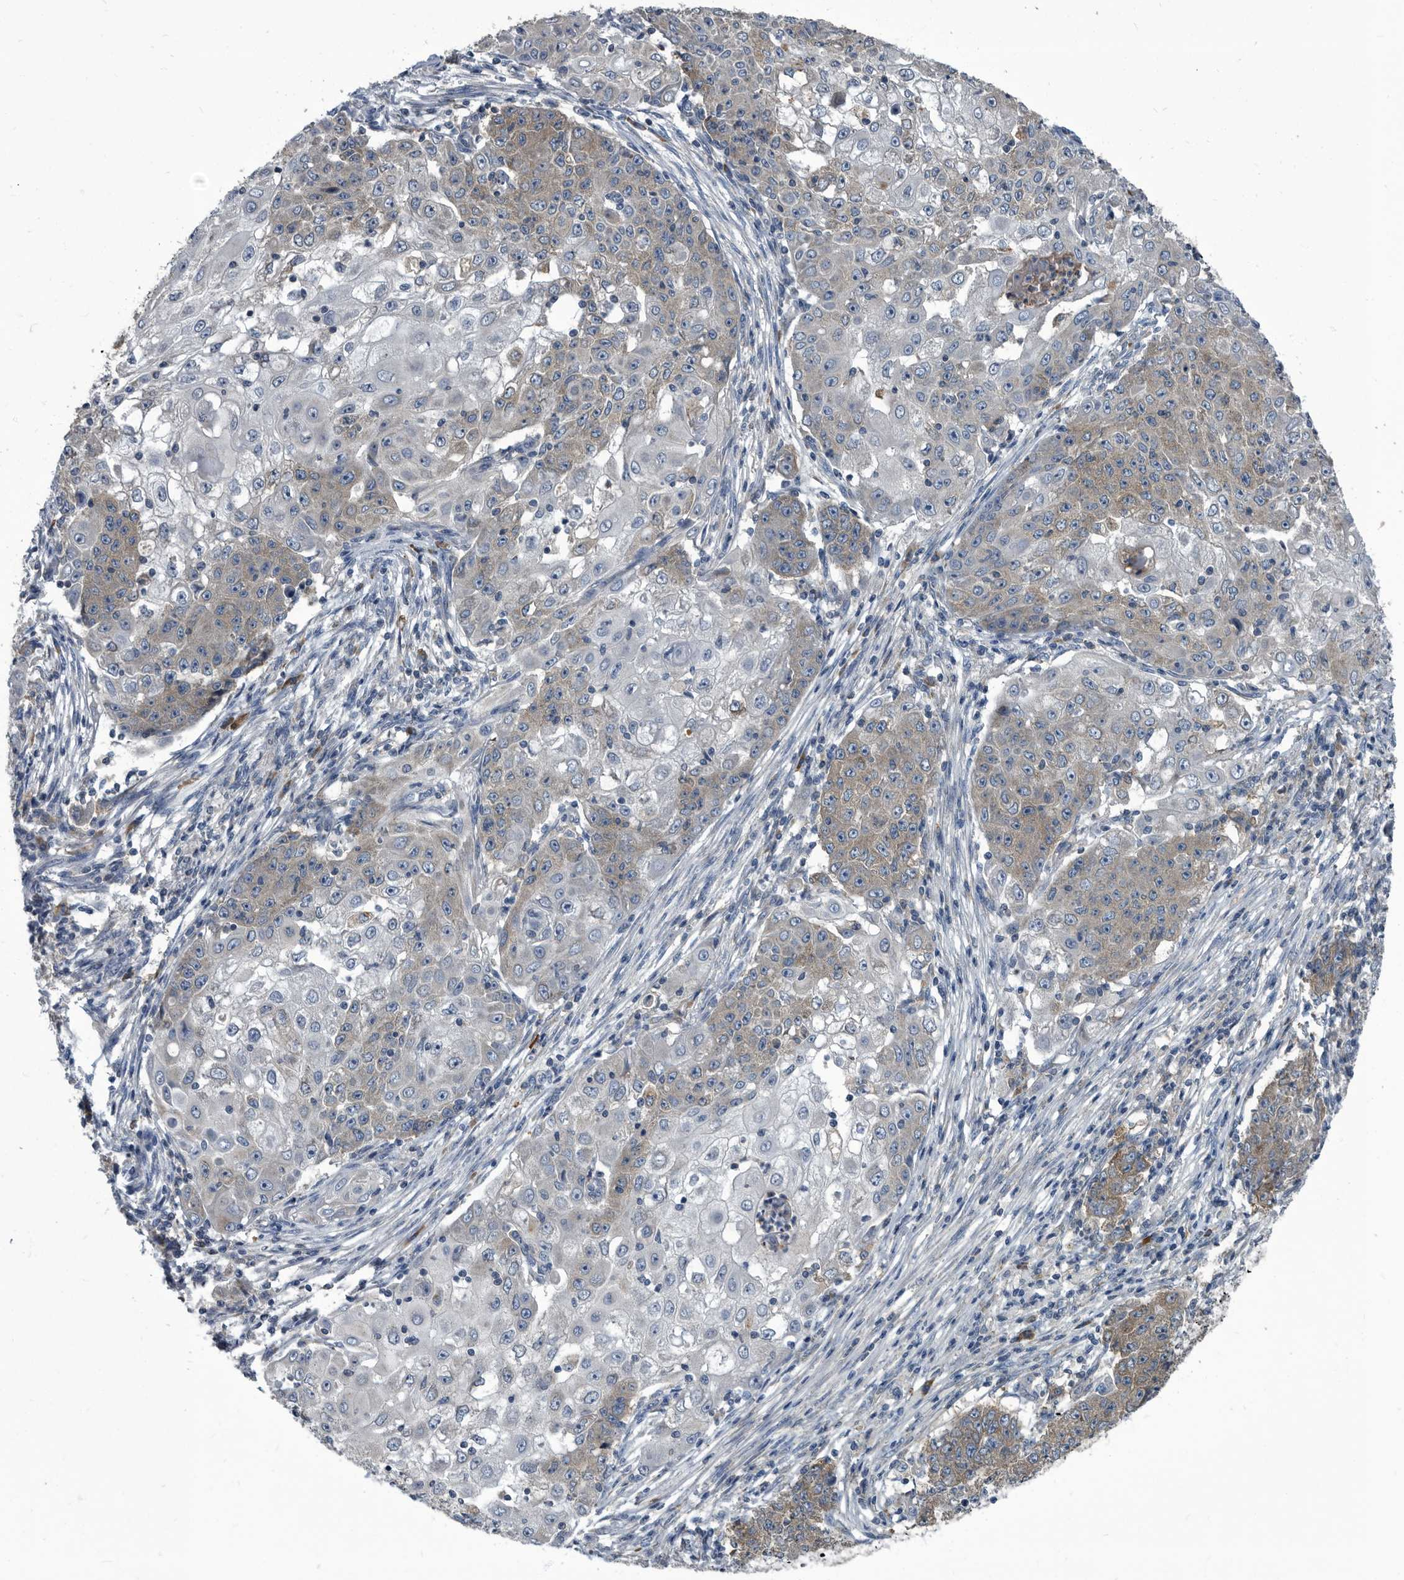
{"staining": {"intensity": "moderate", "quantity": "<25%", "location": "cytoplasmic/membranous"}, "tissue": "ovarian cancer", "cell_type": "Tumor cells", "image_type": "cancer", "snomed": [{"axis": "morphology", "description": "Carcinoma, endometroid"}, {"axis": "topography", "description": "Ovary"}], "caption": "The immunohistochemical stain labels moderate cytoplasmic/membranous expression in tumor cells of ovarian endometroid carcinoma tissue.", "gene": "CDV3", "patient": {"sex": "female", "age": 42}}